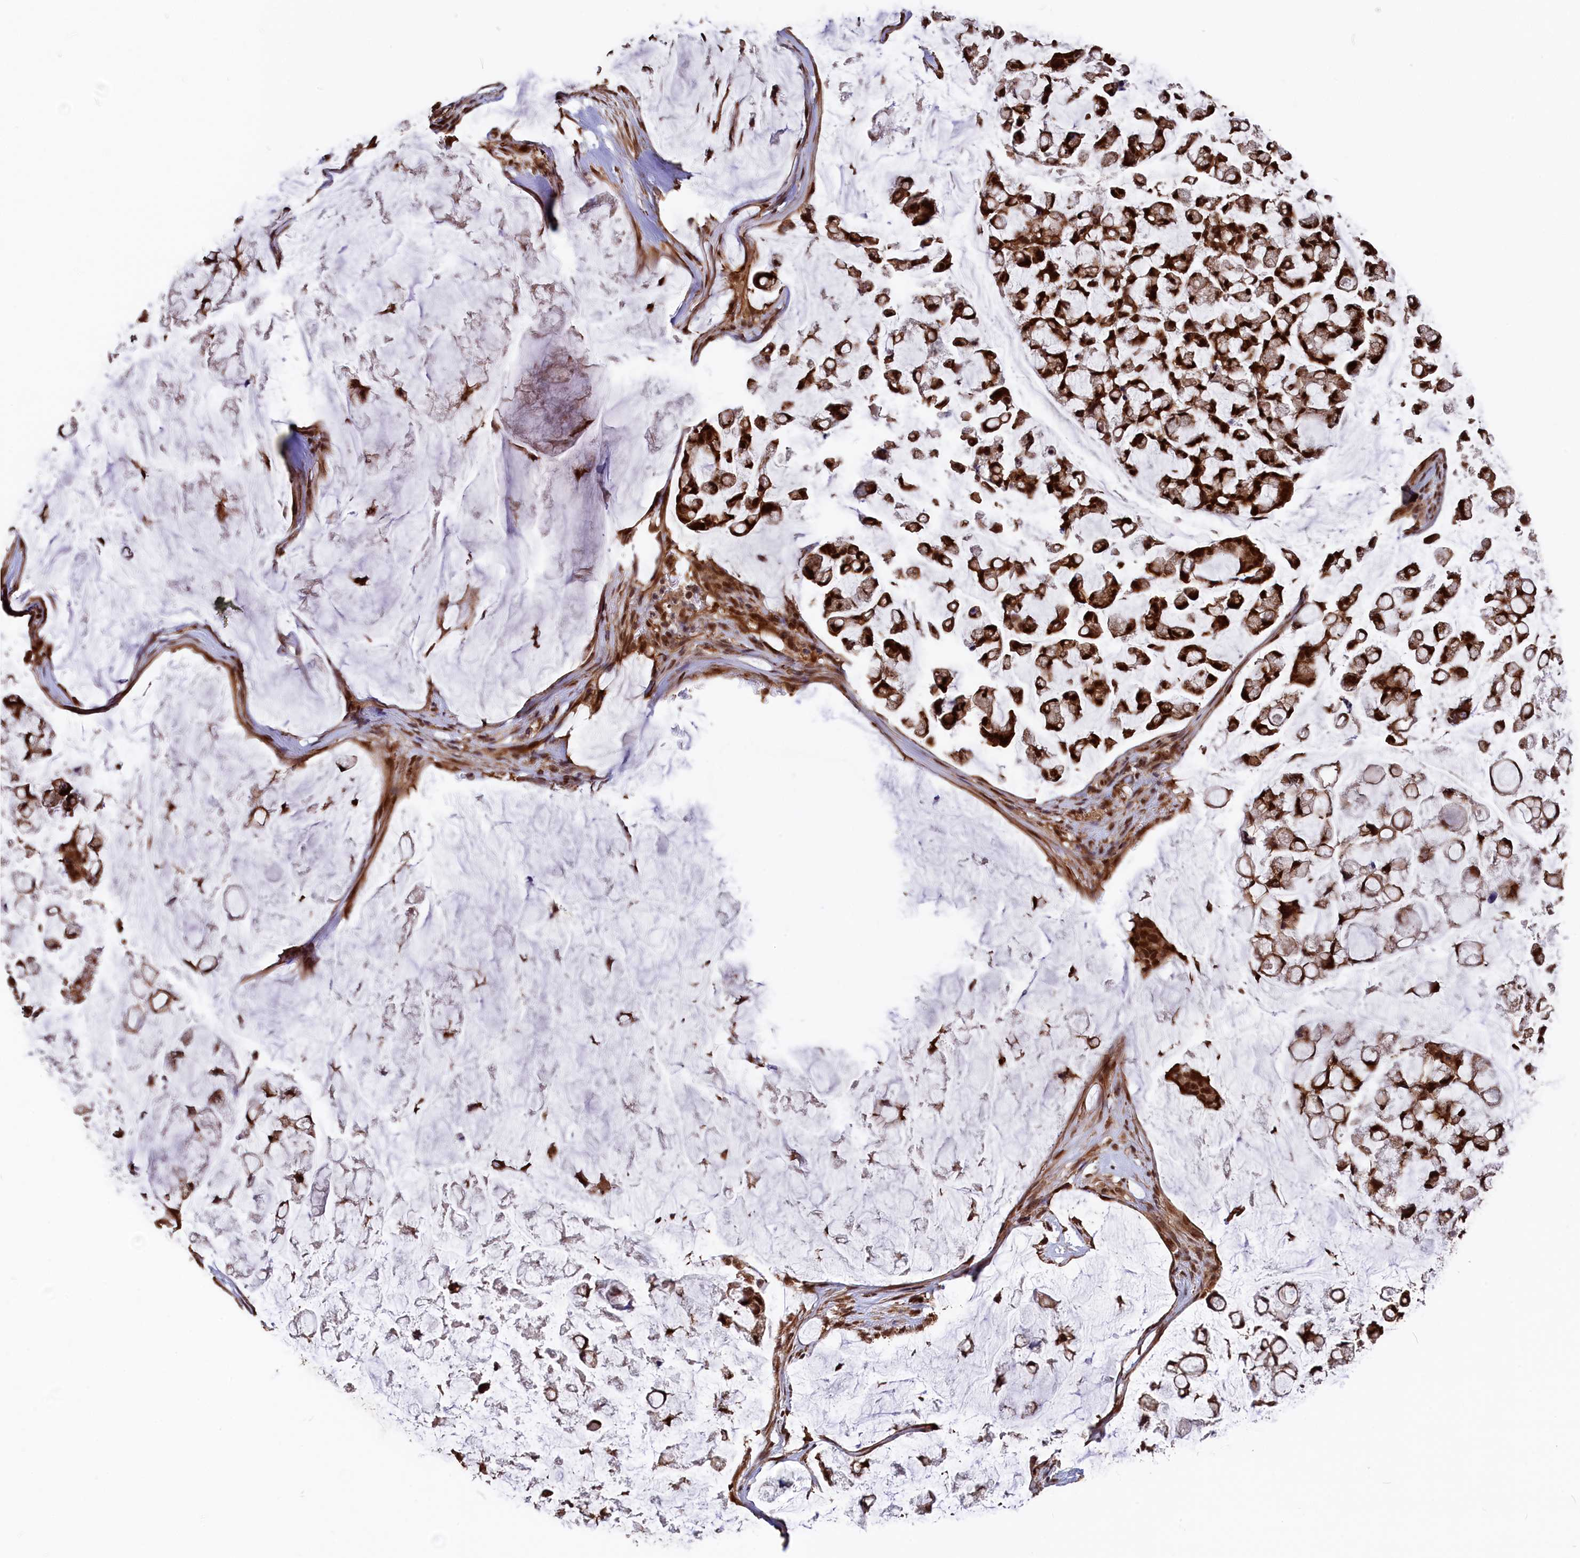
{"staining": {"intensity": "strong", "quantity": ">75%", "location": "cytoplasmic/membranous,nuclear"}, "tissue": "stomach cancer", "cell_type": "Tumor cells", "image_type": "cancer", "snomed": [{"axis": "morphology", "description": "Adenocarcinoma, NOS"}, {"axis": "topography", "description": "Stomach, lower"}], "caption": "Strong cytoplasmic/membranous and nuclear expression is seen in approximately >75% of tumor cells in stomach cancer.", "gene": "ADRM1", "patient": {"sex": "male", "age": 67}}